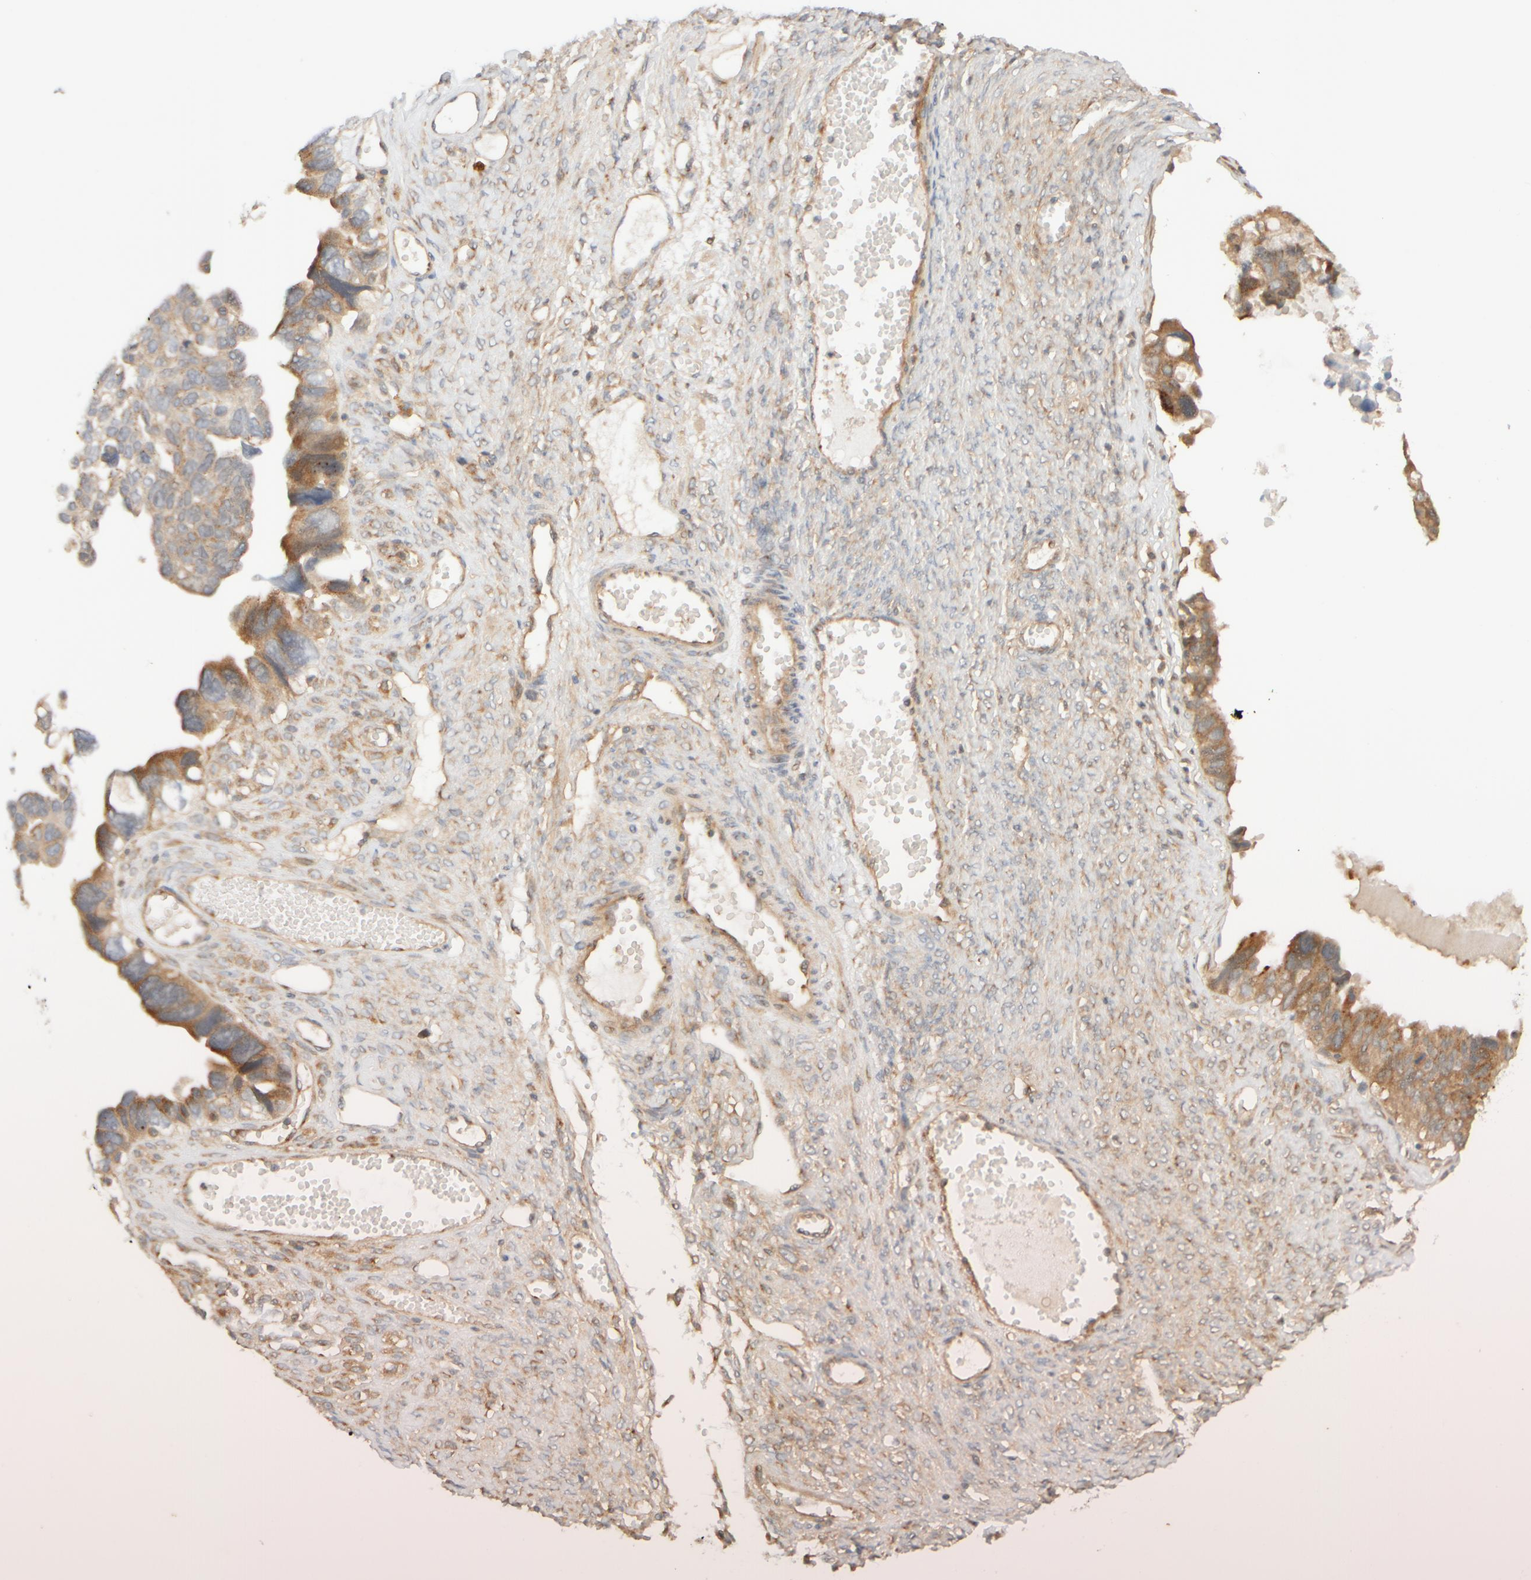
{"staining": {"intensity": "moderate", "quantity": "<25%", "location": "cytoplasmic/membranous"}, "tissue": "ovarian cancer", "cell_type": "Tumor cells", "image_type": "cancer", "snomed": [{"axis": "morphology", "description": "Cystadenocarcinoma, serous, NOS"}, {"axis": "topography", "description": "Ovary"}], "caption": "Immunohistochemistry (IHC) staining of serous cystadenocarcinoma (ovarian), which exhibits low levels of moderate cytoplasmic/membranous expression in approximately <25% of tumor cells indicating moderate cytoplasmic/membranous protein staining. The staining was performed using DAB (3,3'-diaminobenzidine) (brown) for protein detection and nuclei were counterstained in hematoxylin (blue).", "gene": "RABEP1", "patient": {"sex": "female", "age": 79}}